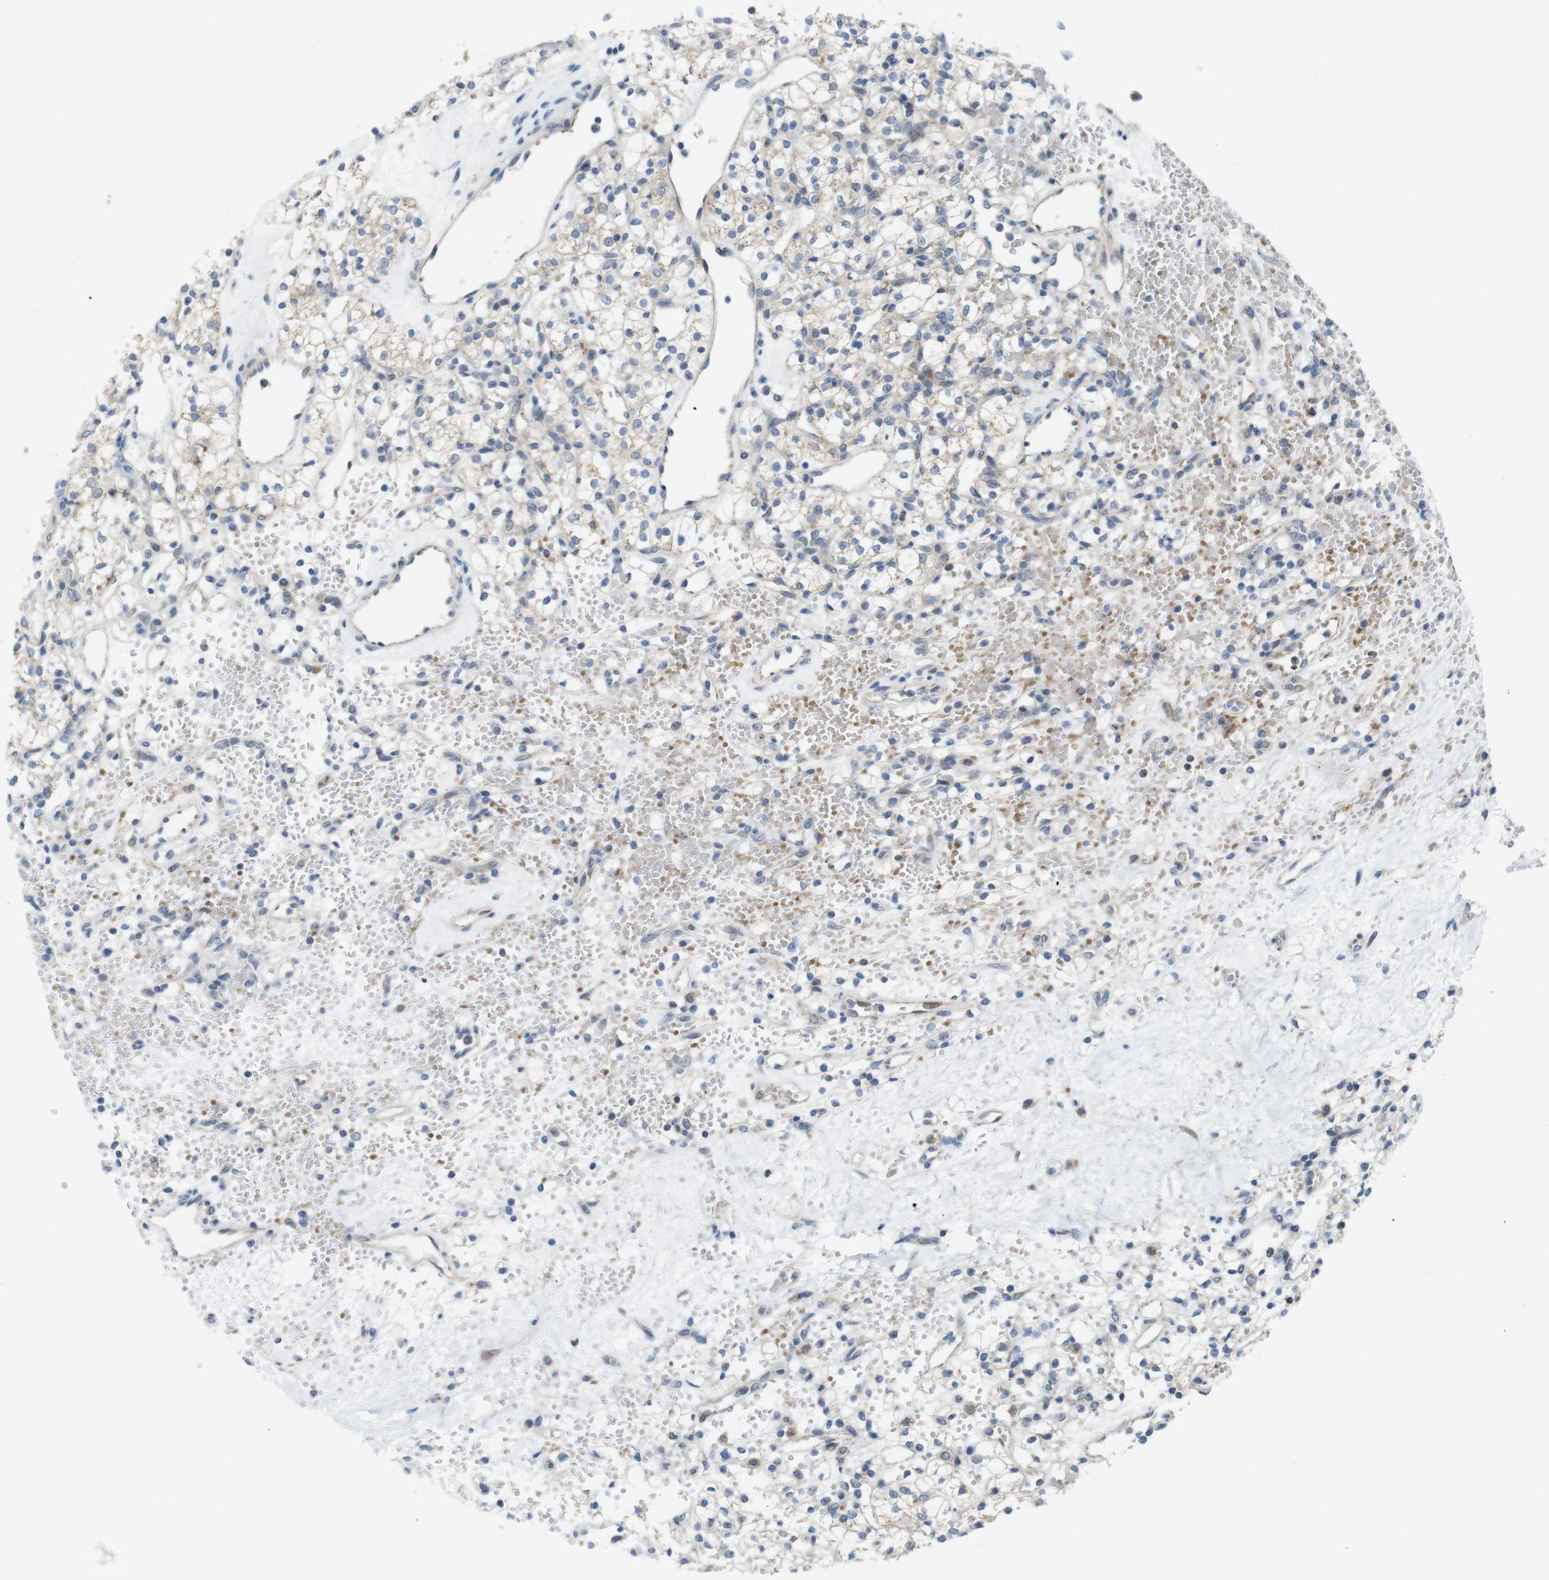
{"staining": {"intensity": "weak", "quantity": "25%-75%", "location": "cytoplasmic/membranous"}, "tissue": "renal cancer", "cell_type": "Tumor cells", "image_type": "cancer", "snomed": [{"axis": "morphology", "description": "Adenocarcinoma, NOS"}, {"axis": "topography", "description": "Kidney"}], "caption": "A low amount of weak cytoplasmic/membranous staining is present in approximately 25%-75% of tumor cells in renal cancer (adenocarcinoma) tissue.", "gene": "MARCHF1", "patient": {"sex": "female", "age": 60}}